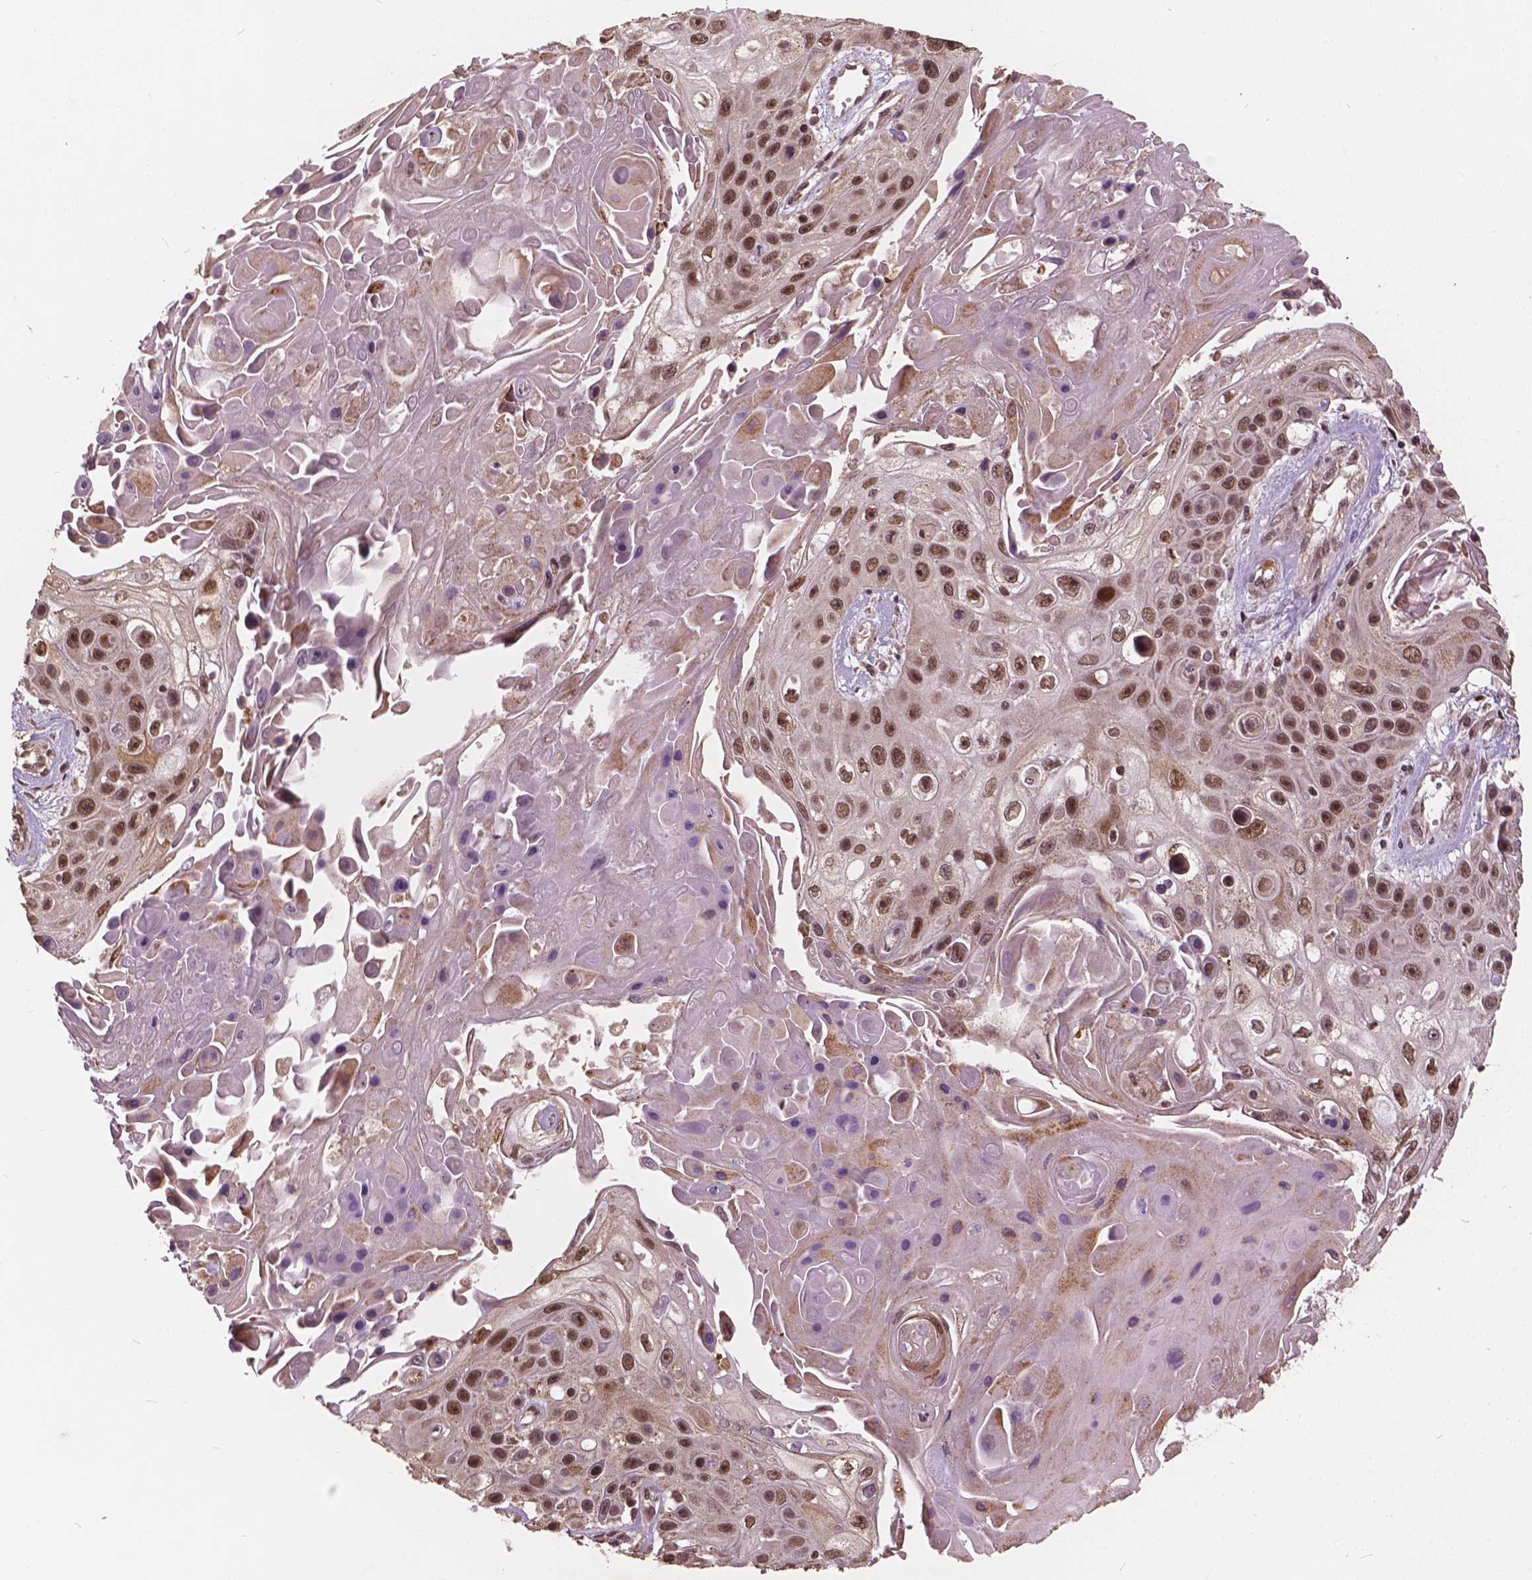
{"staining": {"intensity": "moderate", "quantity": ">75%", "location": "nuclear"}, "tissue": "skin cancer", "cell_type": "Tumor cells", "image_type": "cancer", "snomed": [{"axis": "morphology", "description": "Squamous cell carcinoma, NOS"}, {"axis": "topography", "description": "Skin"}], "caption": "Immunohistochemistry (IHC) image of human skin cancer stained for a protein (brown), which exhibits medium levels of moderate nuclear staining in approximately >75% of tumor cells.", "gene": "GPS2", "patient": {"sex": "male", "age": 82}}